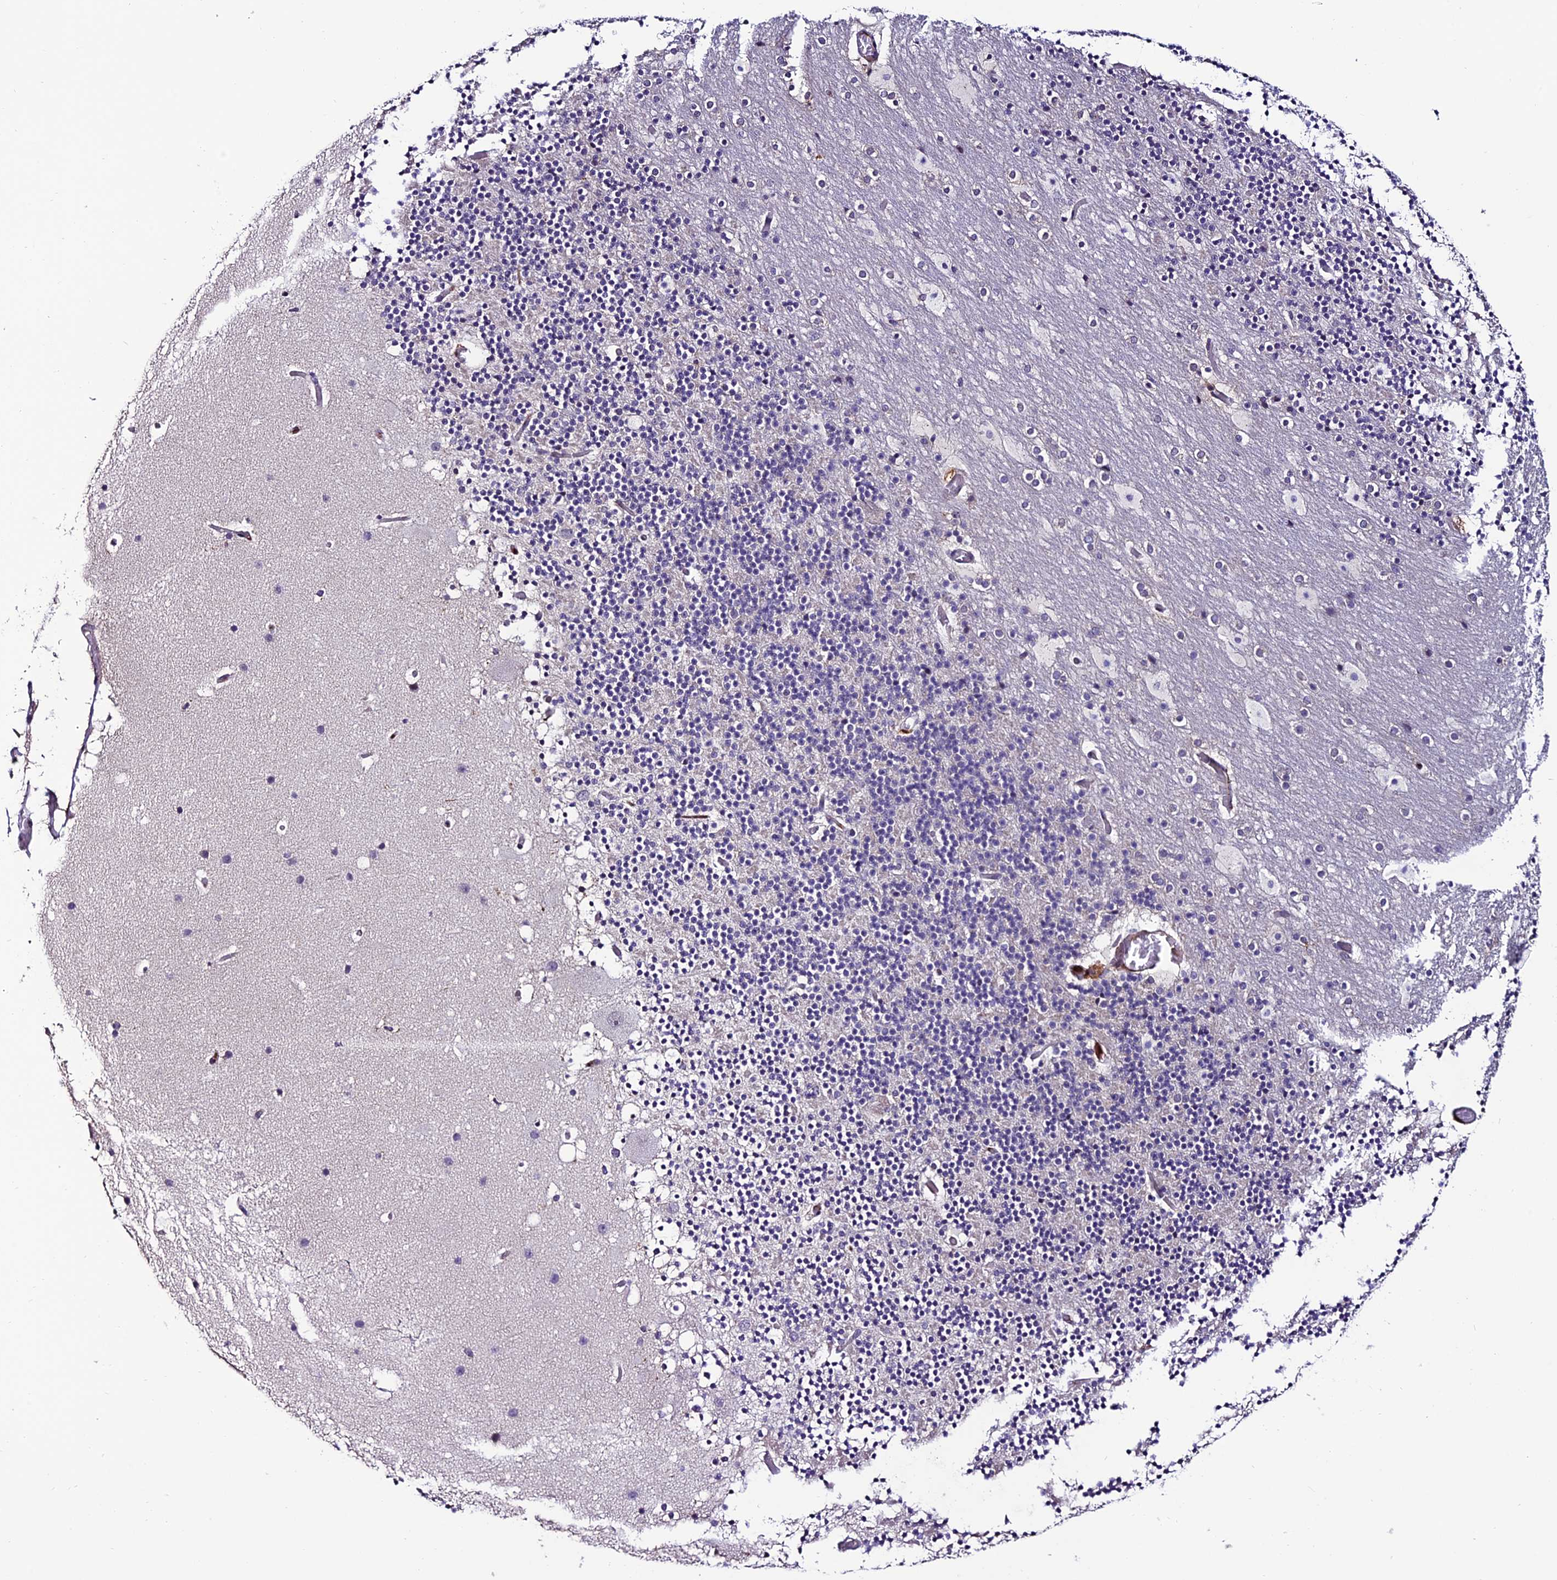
{"staining": {"intensity": "negative", "quantity": "none", "location": "none"}, "tissue": "cerebellum", "cell_type": "Cells in granular layer", "image_type": "normal", "snomed": [{"axis": "morphology", "description": "Normal tissue, NOS"}, {"axis": "topography", "description": "Cerebellum"}], "caption": "The photomicrograph shows no significant staining in cells in granular layer of cerebellum. (DAB (3,3'-diaminobenzidine) immunohistochemistry visualized using brightfield microscopy, high magnification).", "gene": "ARHGEF18", "patient": {"sex": "male", "age": 57}}